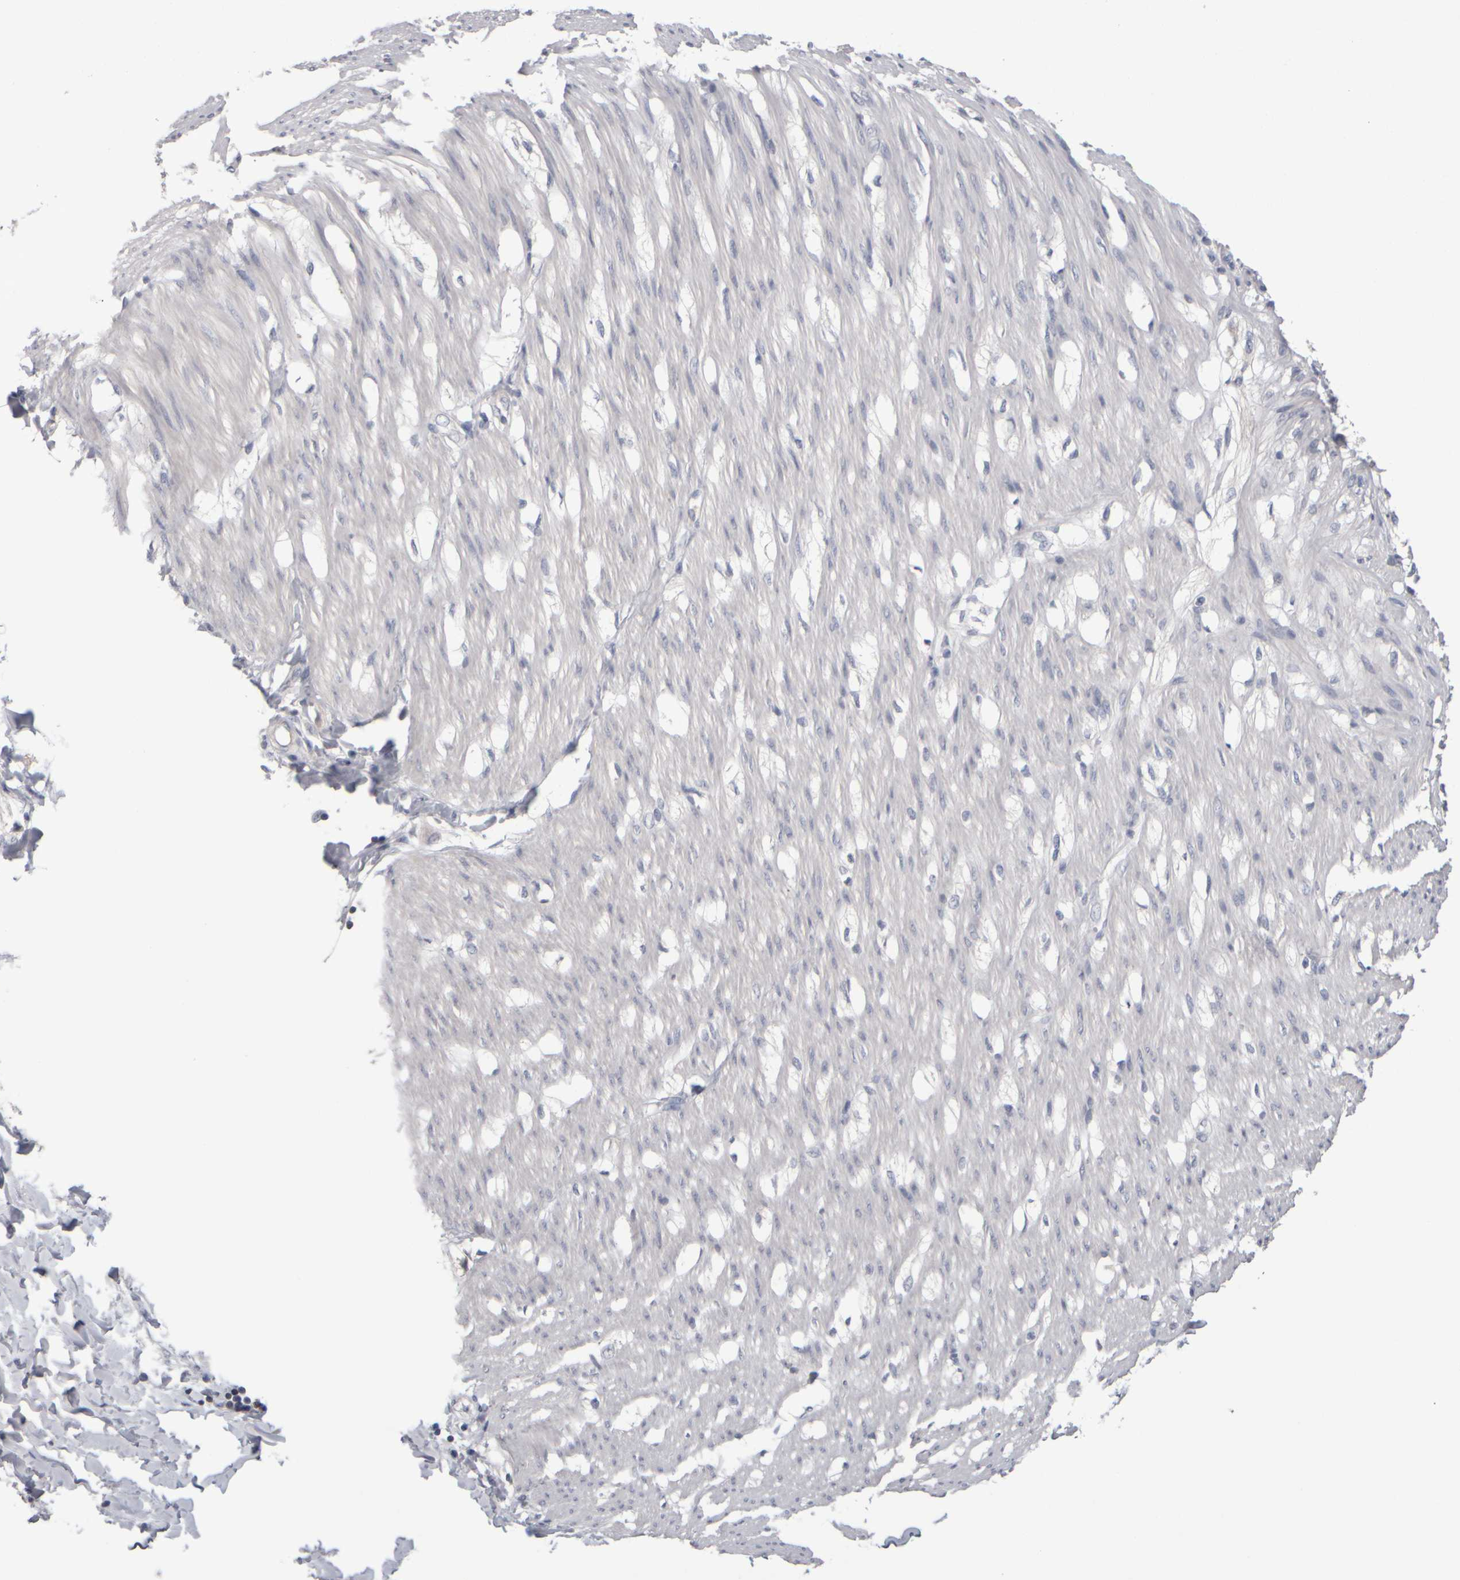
{"staining": {"intensity": "negative", "quantity": "none", "location": "none"}, "tissue": "smooth muscle", "cell_type": "Smooth muscle cells", "image_type": "normal", "snomed": [{"axis": "morphology", "description": "Normal tissue, NOS"}, {"axis": "morphology", "description": "Adenocarcinoma, NOS"}, {"axis": "topography", "description": "Smooth muscle"}, {"axis": "topography", "description": "Colon"}], "caption": "A micrograph of smooth muscle stained for a protein shows no brown staining in smooth muscle cells.", "gene": "EPHX2", "patient": {"sex": "male", "age": 14}}